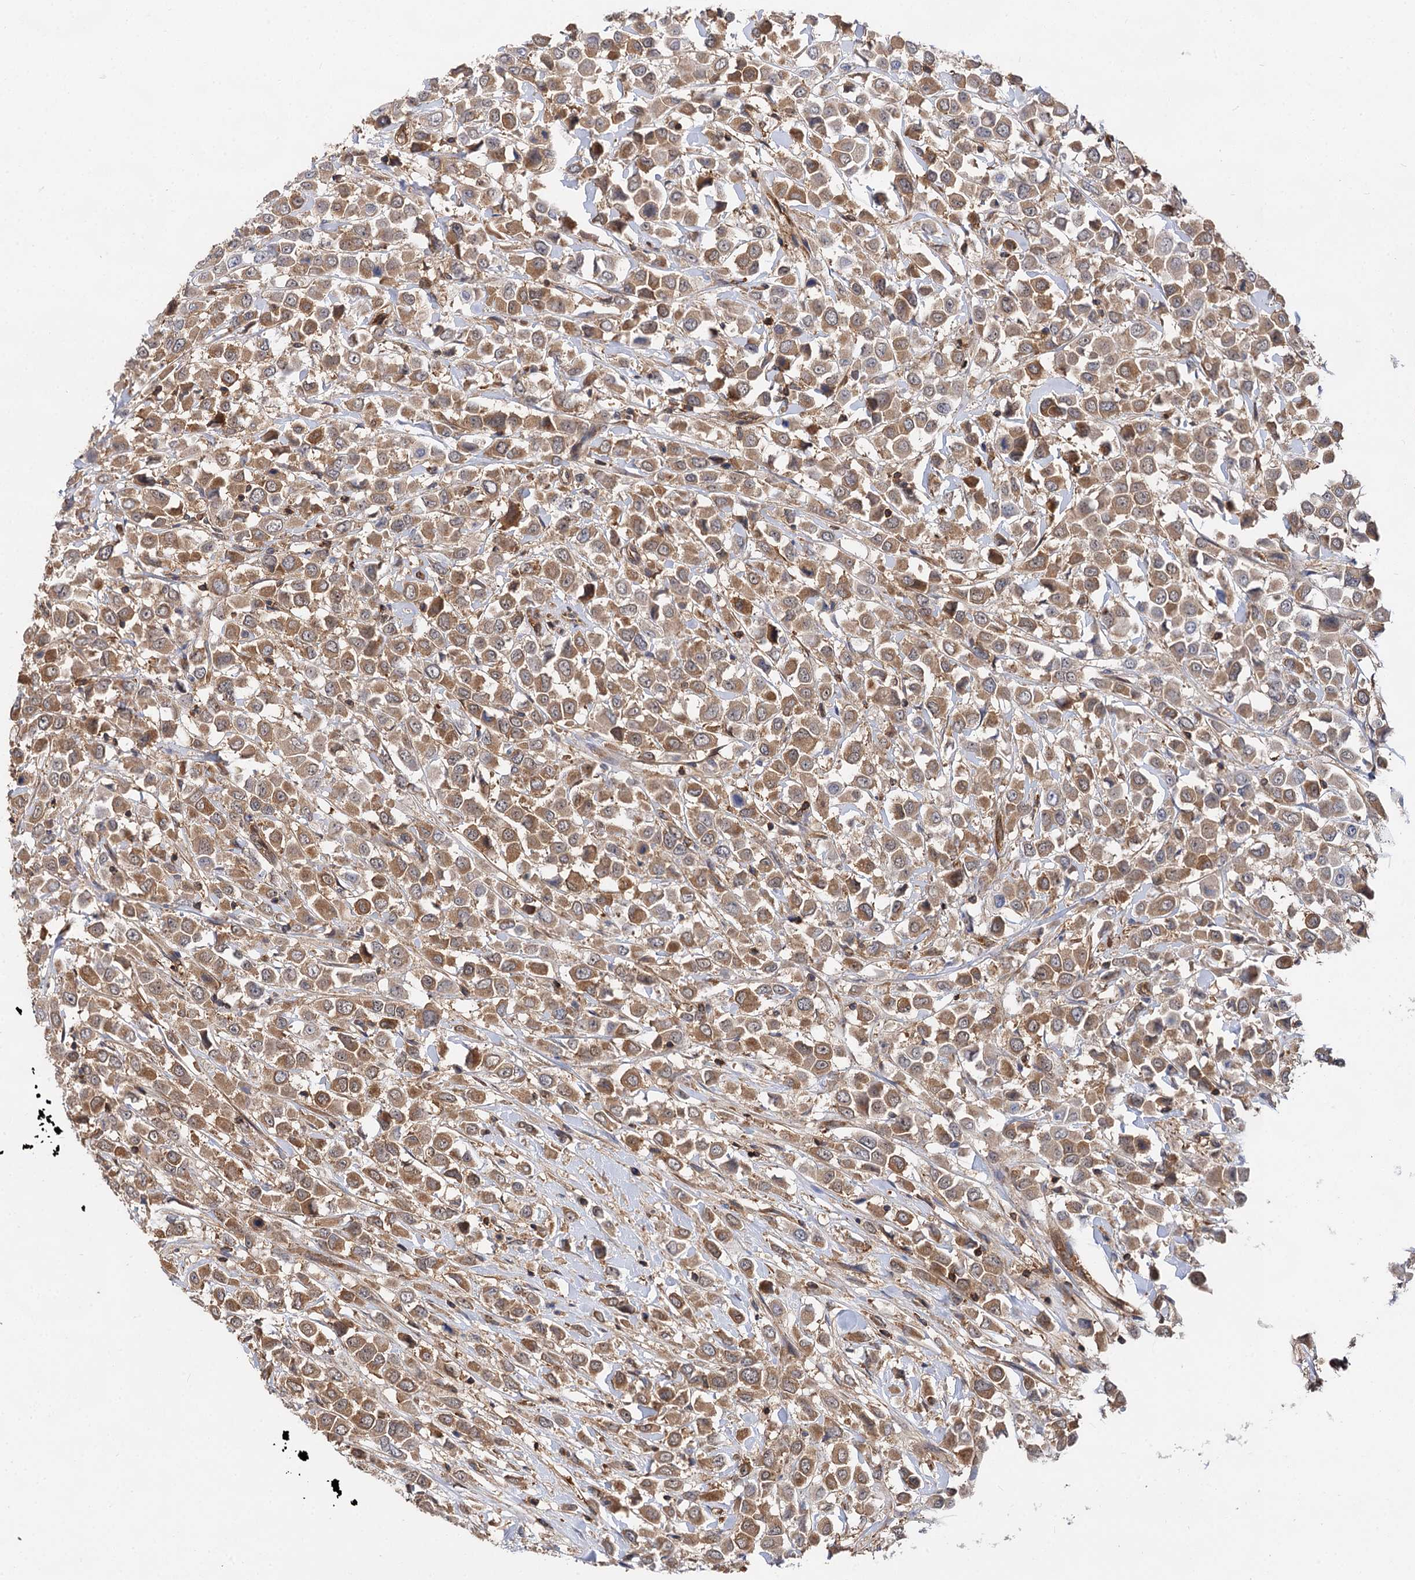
{"staining": {"intensity": "moderate", "quantity": ">75%", "location": "cytoplasmic/membranous"}, "tissue": "breast cancer", "cell_type": "Tumor cells", "image_type": "cancer", "snomed": [{"axis": "morphology", "description": "Duct carcinoma"}, {"axis": "topography", "description": "Breast"}], "caption": "Immunohistochemical staining of breast infiltrating ductal carcinoma demonstrates moderate cytoplasmic/membranous protein expression in approximately >75% of tumor cells.", "gene": "PACS1", "patient": {"sex": "female", "age": 61}}